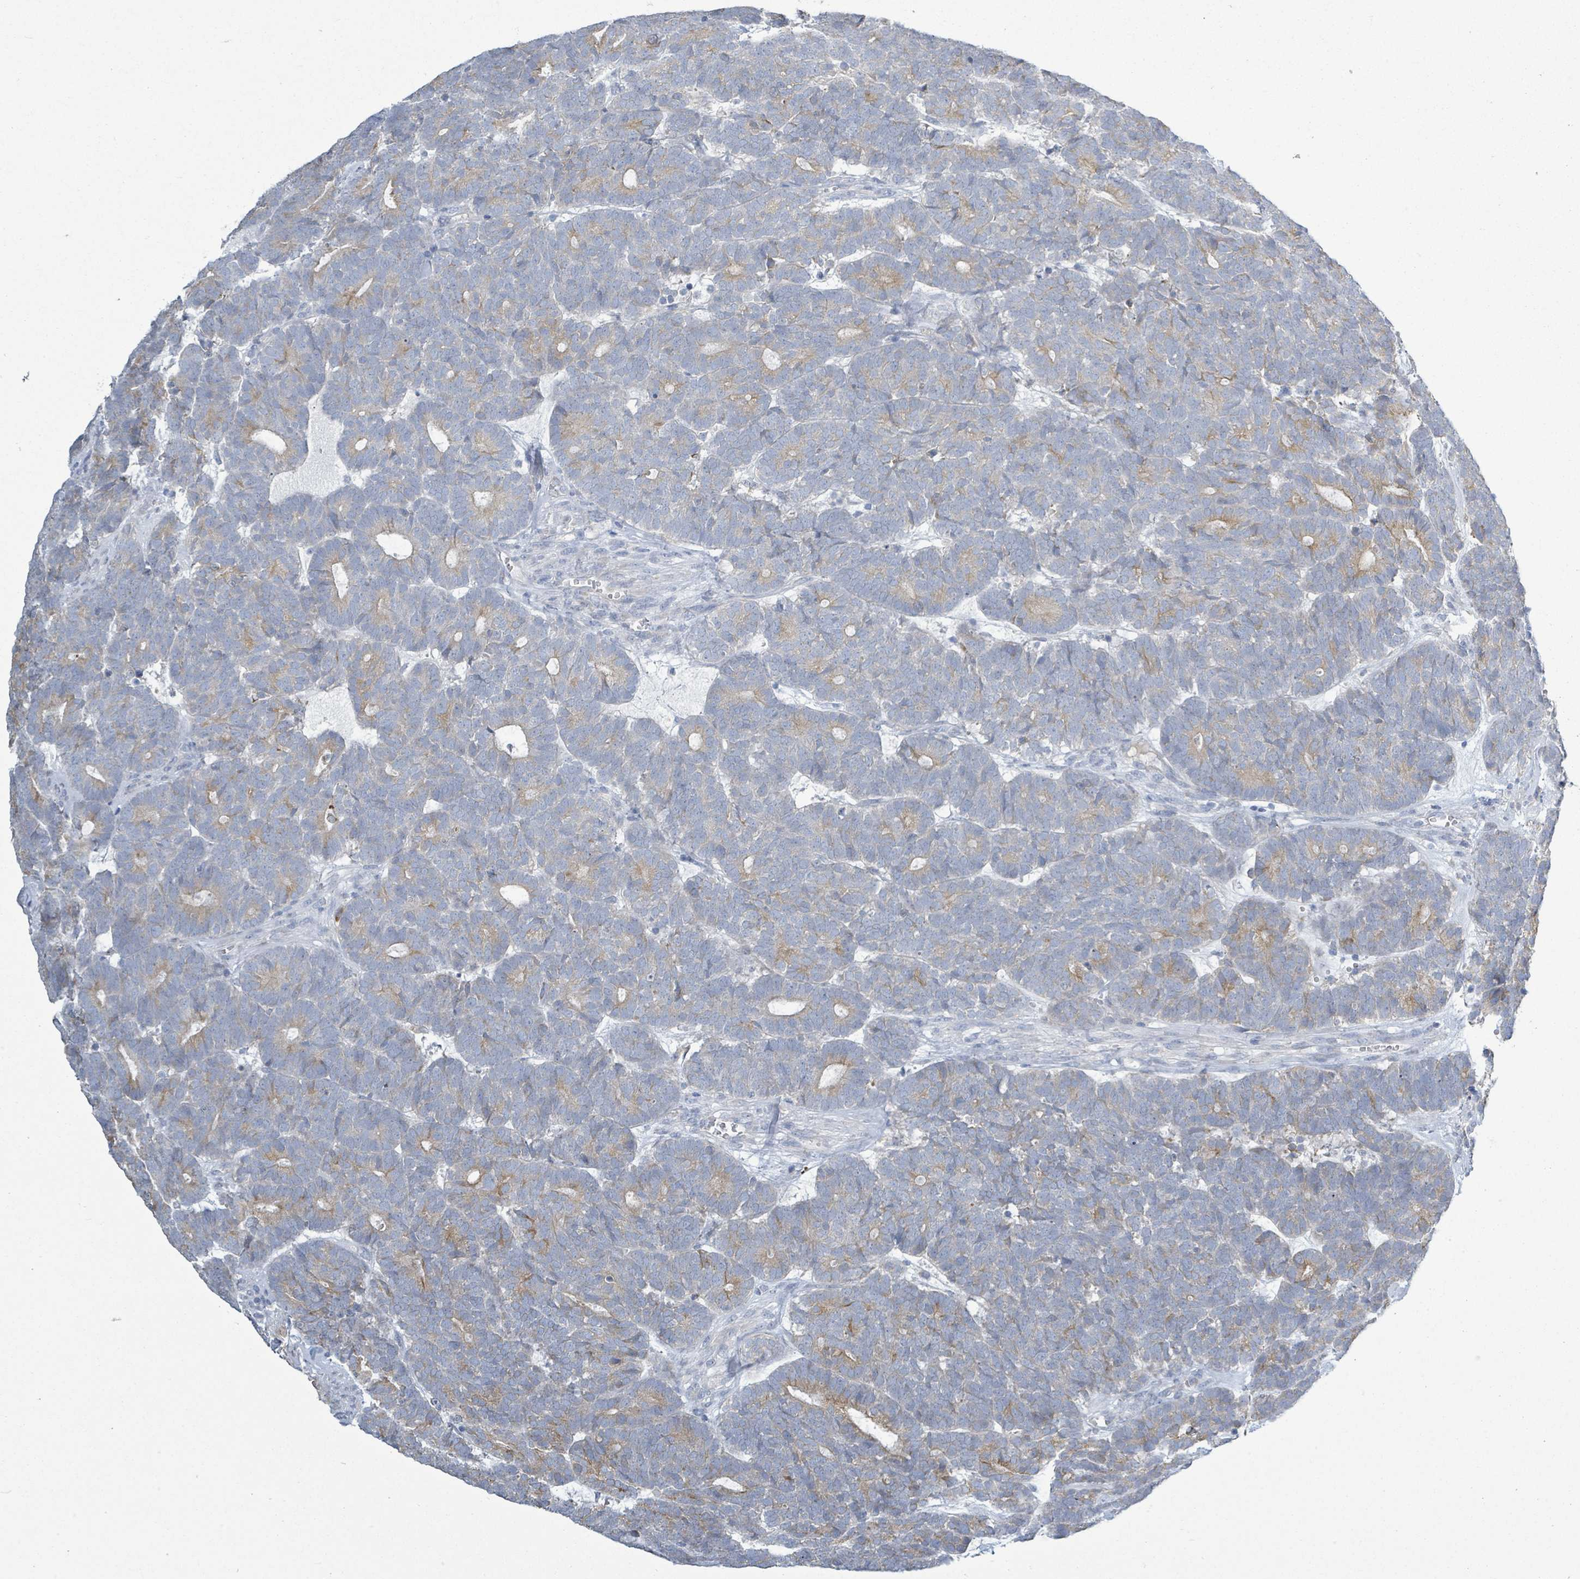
{"staining": {"intensity": "weak", "quantity": "25%-75%", "location": "cytoplasmic/membranous"}, "tissue": "head and neck cancer", "cell_type": "Tumor cells", "image_type": "cancer", "snomed": [{"axis": "morphology", "description": "Adenocarcinoma, NOS"}, {"axis": "topography", "description": "Head-Neck"}], "caption": "Immunohistochemistry (IHC) (DAB) staining of head and neck cancer displays weak cytoplasmic/membranous protein positivity in approximately 25%-75% of tumor cells. (DAB = brown stain, brightfield microscopy at high magnification).", "gene": "SIRPB1", "patient": {"sex": "female", "age": 81}}